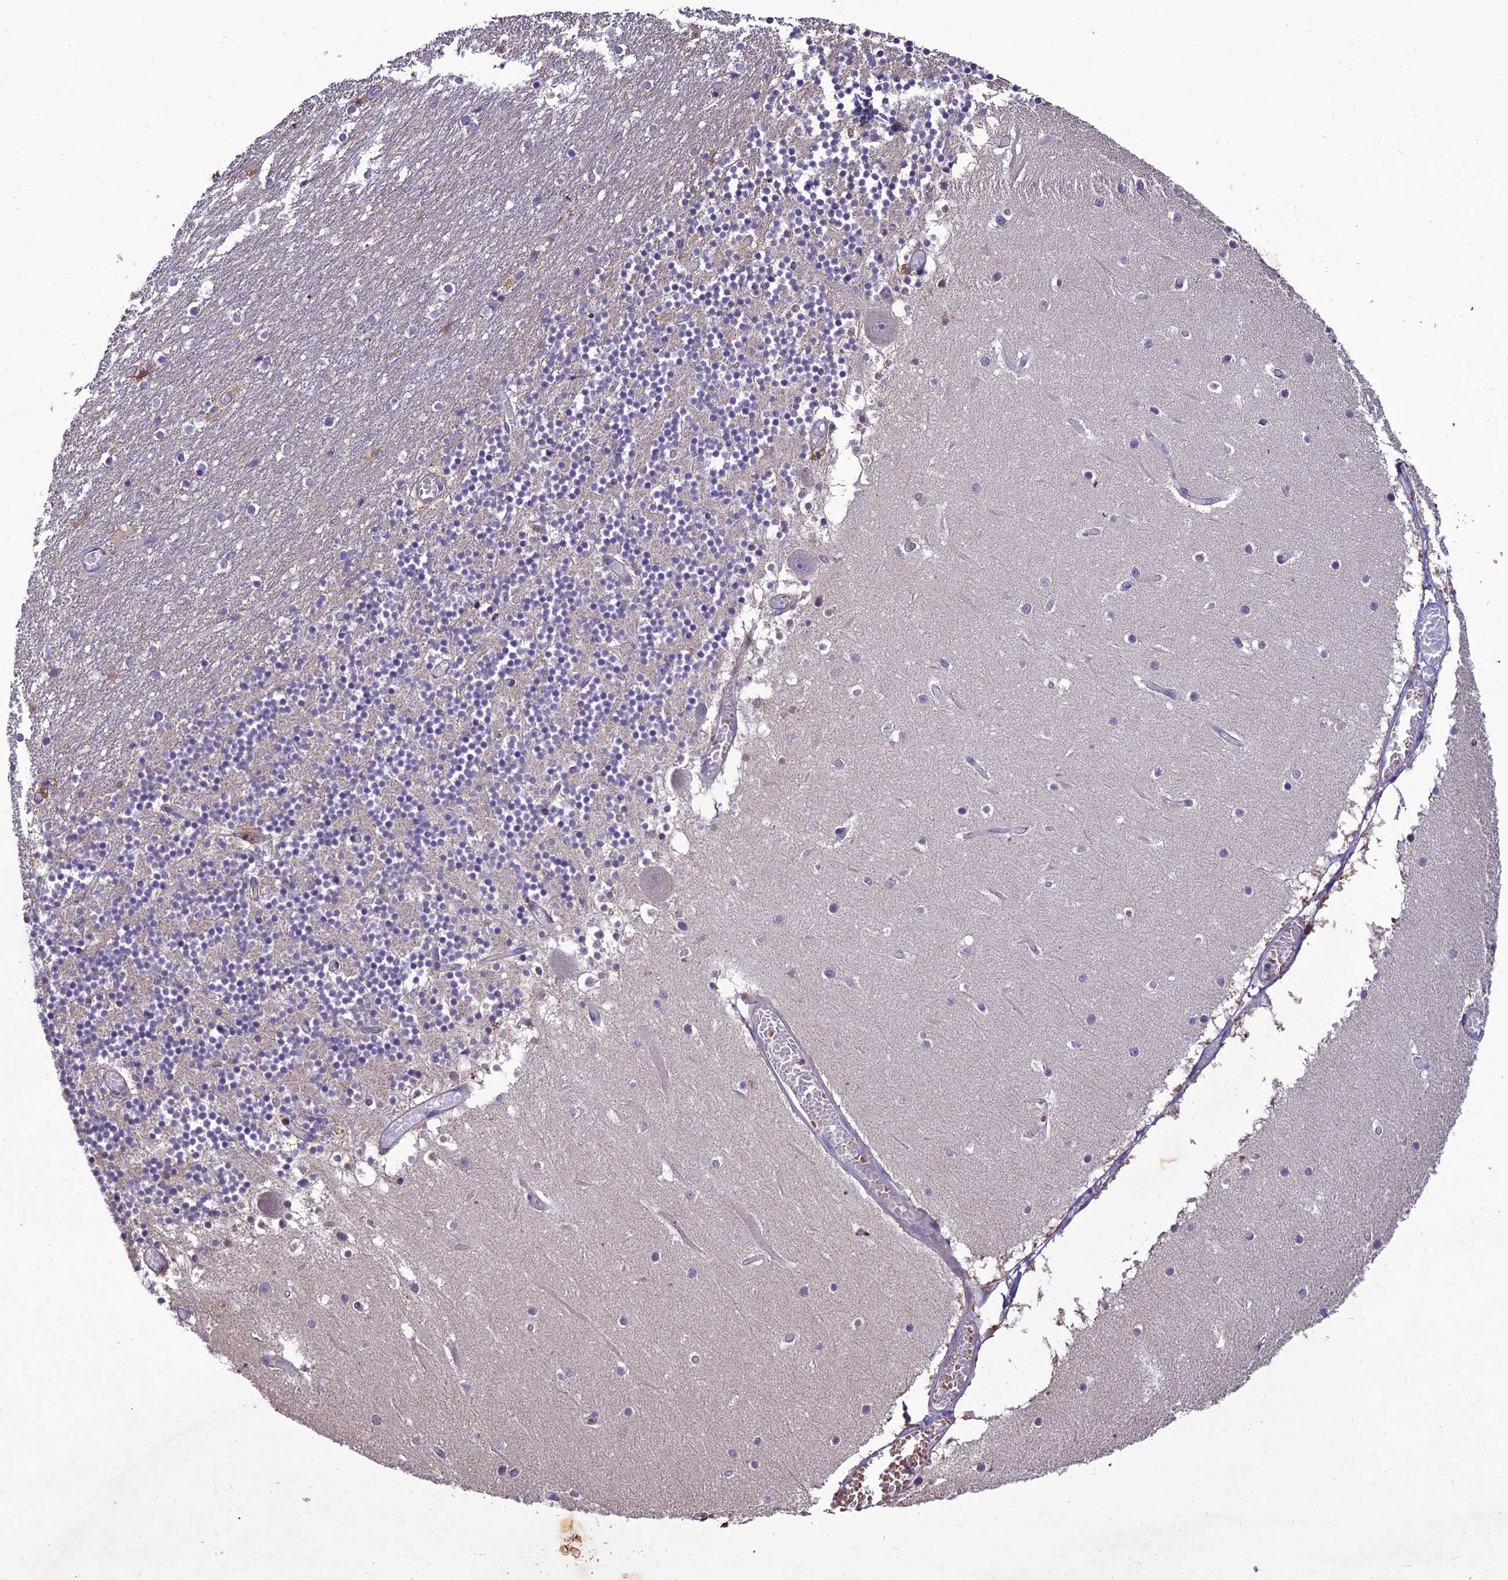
{"staining": {"intensity": "negative", "quantity": "none", "location": "none"}, "tissue": "cerebellum", "cell_type": "Cells in granular layer", "image_type": "normal", "snomed": [{"axis": "morphology", "description": "Normal tissue, NOS"}, {"axis": "topography", "description": "Cerebellum"}], "caption": "Histopathology image shows no protein positivity in cells in granular layer of unremarkable cerebellum.", "gene": "CENPL", "patient": {"sex": "female", "age": 28}}